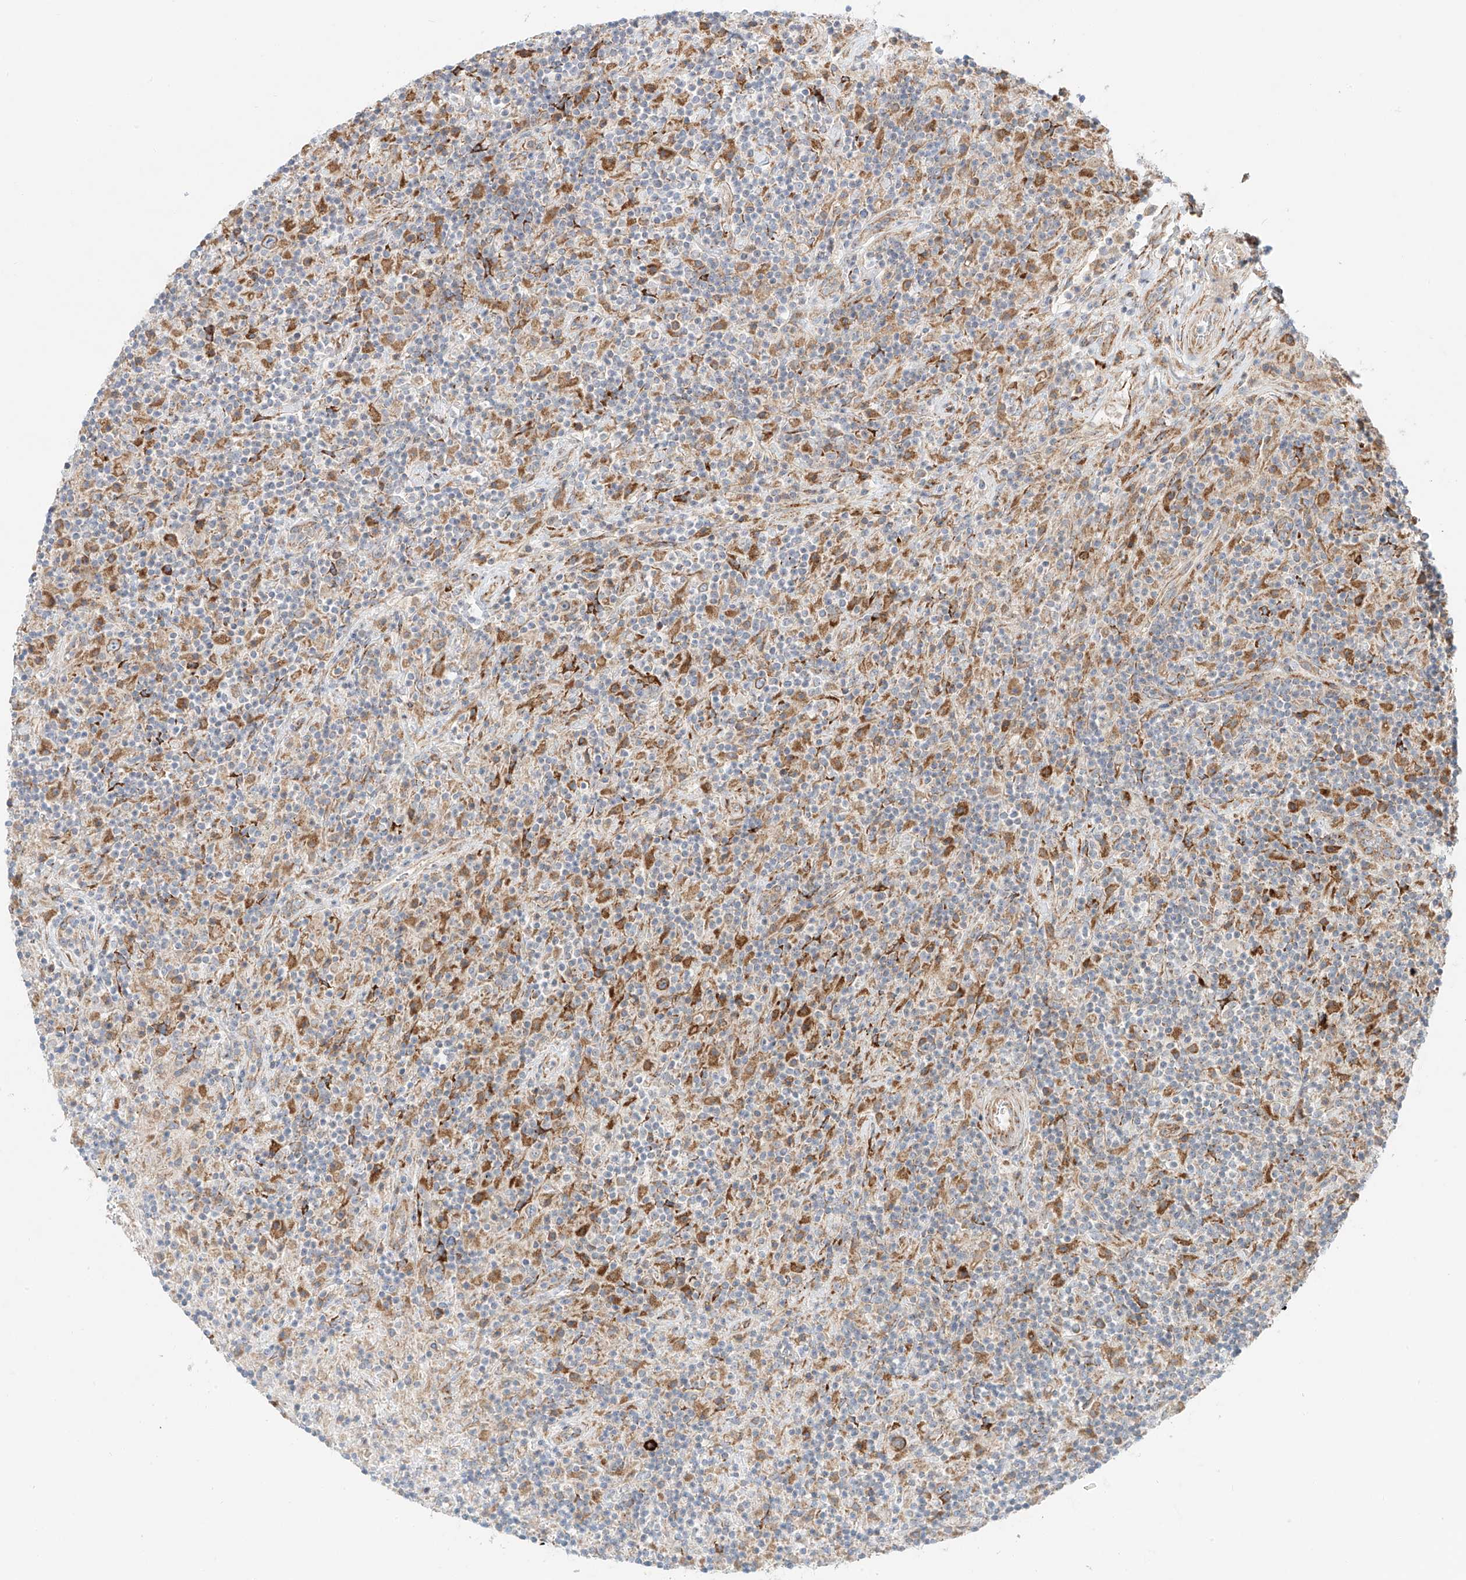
{"staining": {"intensity": "moderate", "quantity": ">75%", "location": "cytoplasmic/membranous"}, "tissue": "lymphoma", "cell_type": "Tumor cells", "image_type": "cancer", "snomed": [{"axis": "morphology", "description": "Hodgkin's disease, NOS"}, {"axis": "topography", "description": "Lymph node"}], "caption": "This is a histology image of immunohistochemistry staining of Hodgkin's disease, which shows moderate positivity in the cytoplasmic/membranous of tumor cells.", "gene": "EIPR1", "patient": {"sex": "male", "age": 70}}